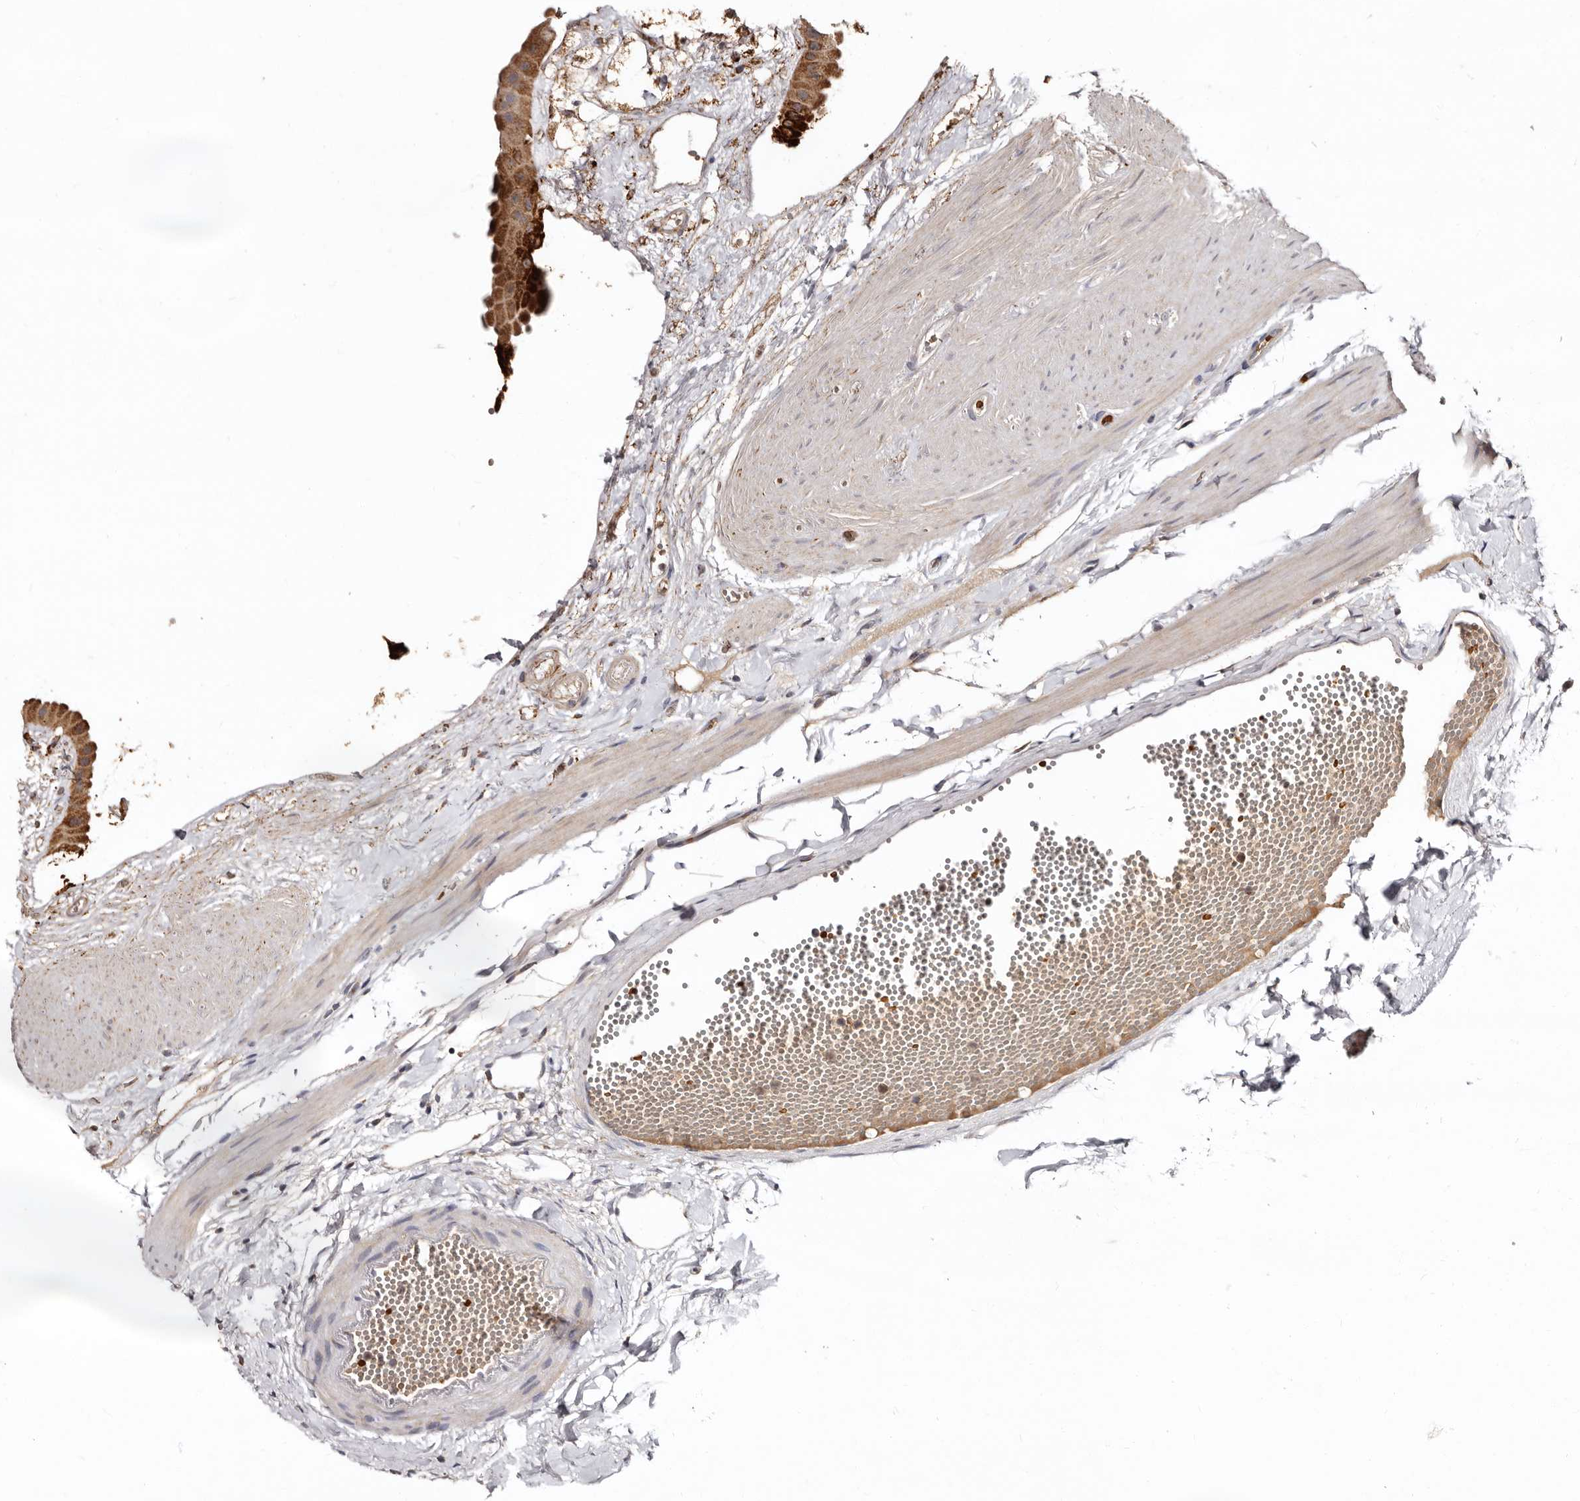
{"staining": {"intensity": "strong", "quantity": ">75%", "location": "cytoplasmic/membranous"}, "tissue": "gallbladder", "cell_type": "Glandular cells", "image_type": "normal", "snomed": [{"axis": "morphology", "description": "Normal tissue, NOS"}, {"axis": "topography", "description": "Gallbladder"}], "caption": "Immunohistochemical staining of unremarkable human gallbladder reveals high levels of strong cytoplasmic/membranous expression in about >75% of glandular cells. The protein of interest is stained brown, and the nuclei are stained in blue (DAB IHC with brightfield microscopy, high magnification).", "gene": "BAX", "patient": {"sex": "female", "age": 64}}